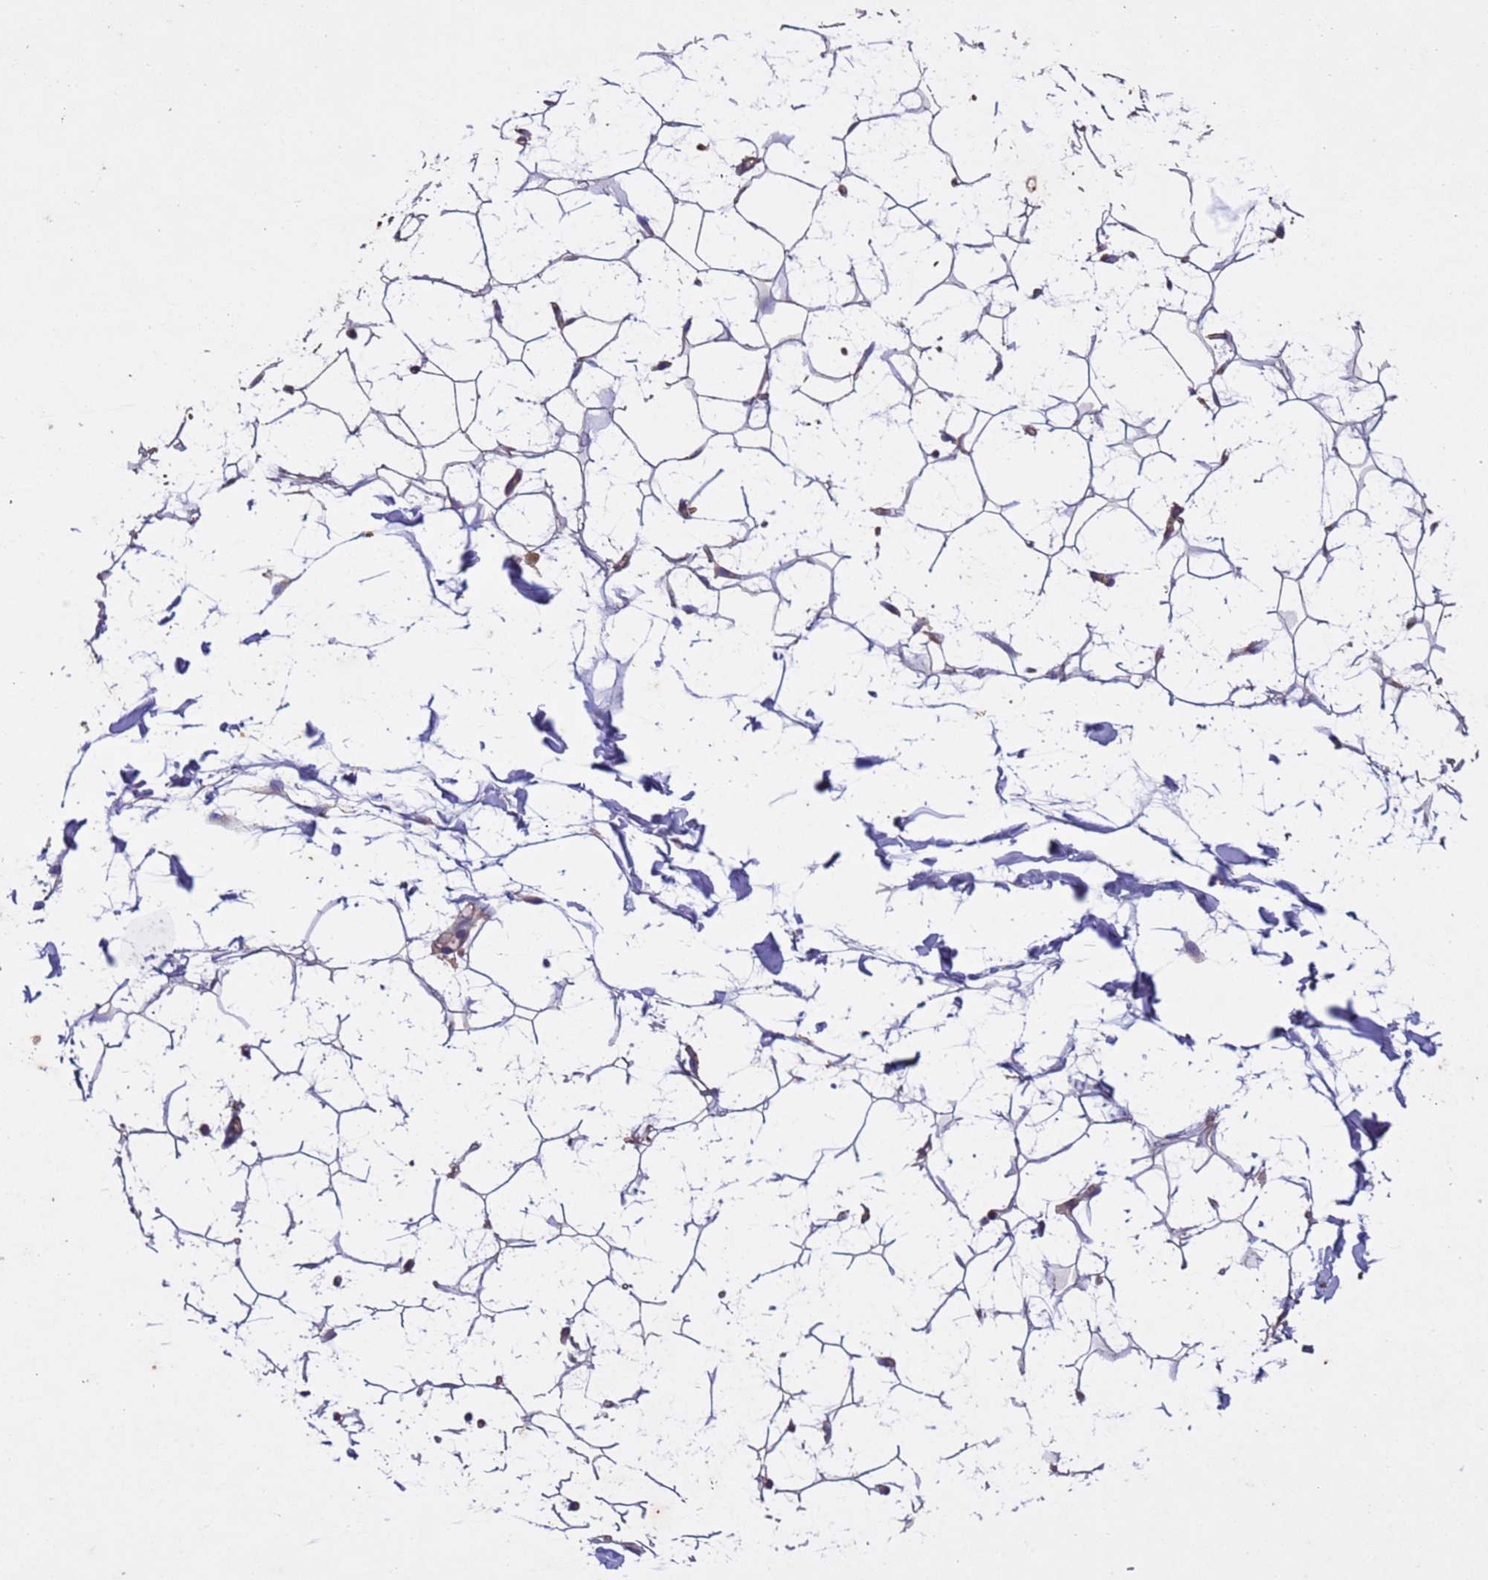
{"staining": {"intensity": "weak", "quantity": "25%-75%", "location": "cytoplasmic/membranous"}, "tissue": "adipose tissue", "cell_type": "Adipocytes", "image_type": "normal", "snomed": [{"axis": "morphology", "description": "Normal tissue, NOS"}, {"axis": "topography", "description": "Breast"}], "caption": "A brown stain shows weak cytoplasmic/membranous staining of a protein in adipocytes of unremarkable human adipose tissue. The staining was performed using DAB, with brown indicating positive protein expression. Nuclei are stained blue with hematoxylin.", "gene": "MTX3", "patient": {"sex": "female", "age": 26}}